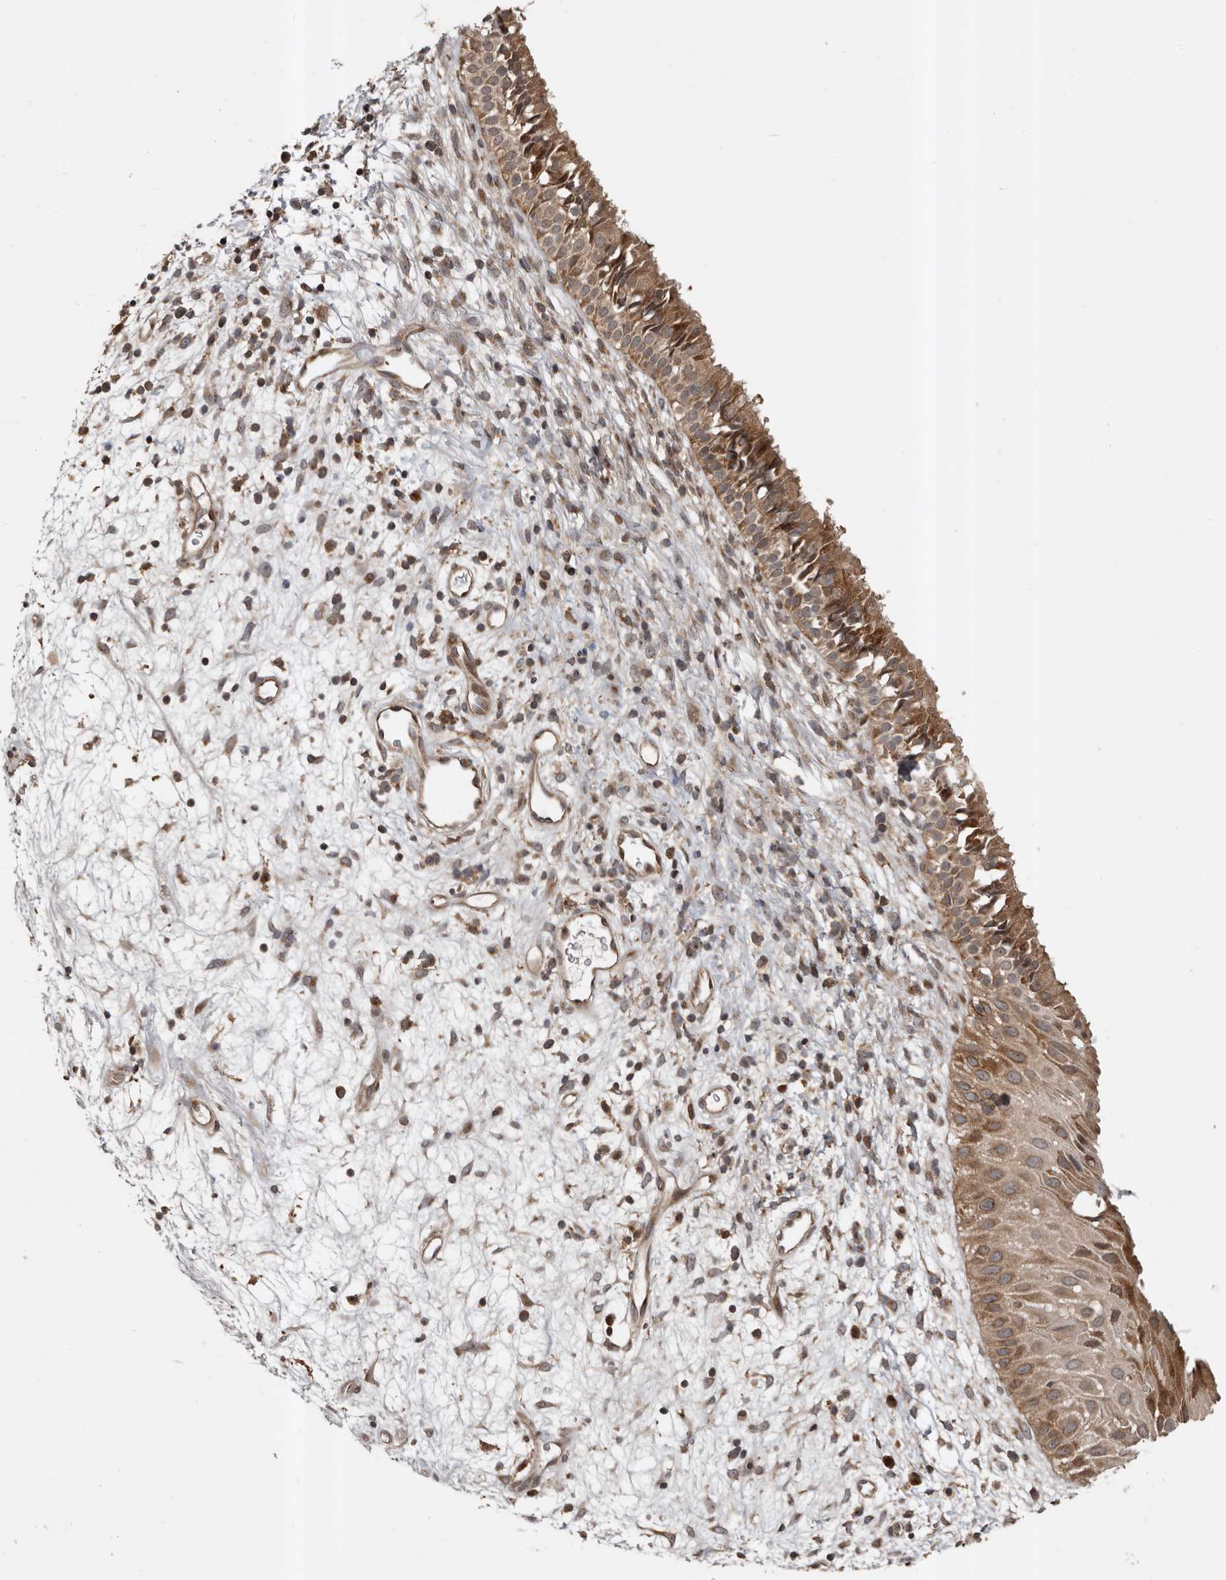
{"staining": {"intensity": "strong", "quantity": ">75%", "location": "cytoplasmic/membranous"}, "tissue": "nasopharynx", "cell_type": "Respiratory epithelial cells", "image_type": "normal", "snomed": [{"axis": "morphology", "description": "Normal tissue, NOS"}, {"axis": "topography", "description": "Nasopharynx"}], "caption": "Benign nasopharynx exhibits strong cytoplasmic/membranous expression in approximately >75% of respiratory epithelial cells, visualized by immunohistochemistry.", "gene": "CCDC190", "patient": {"sex": "male", "age": 22}}